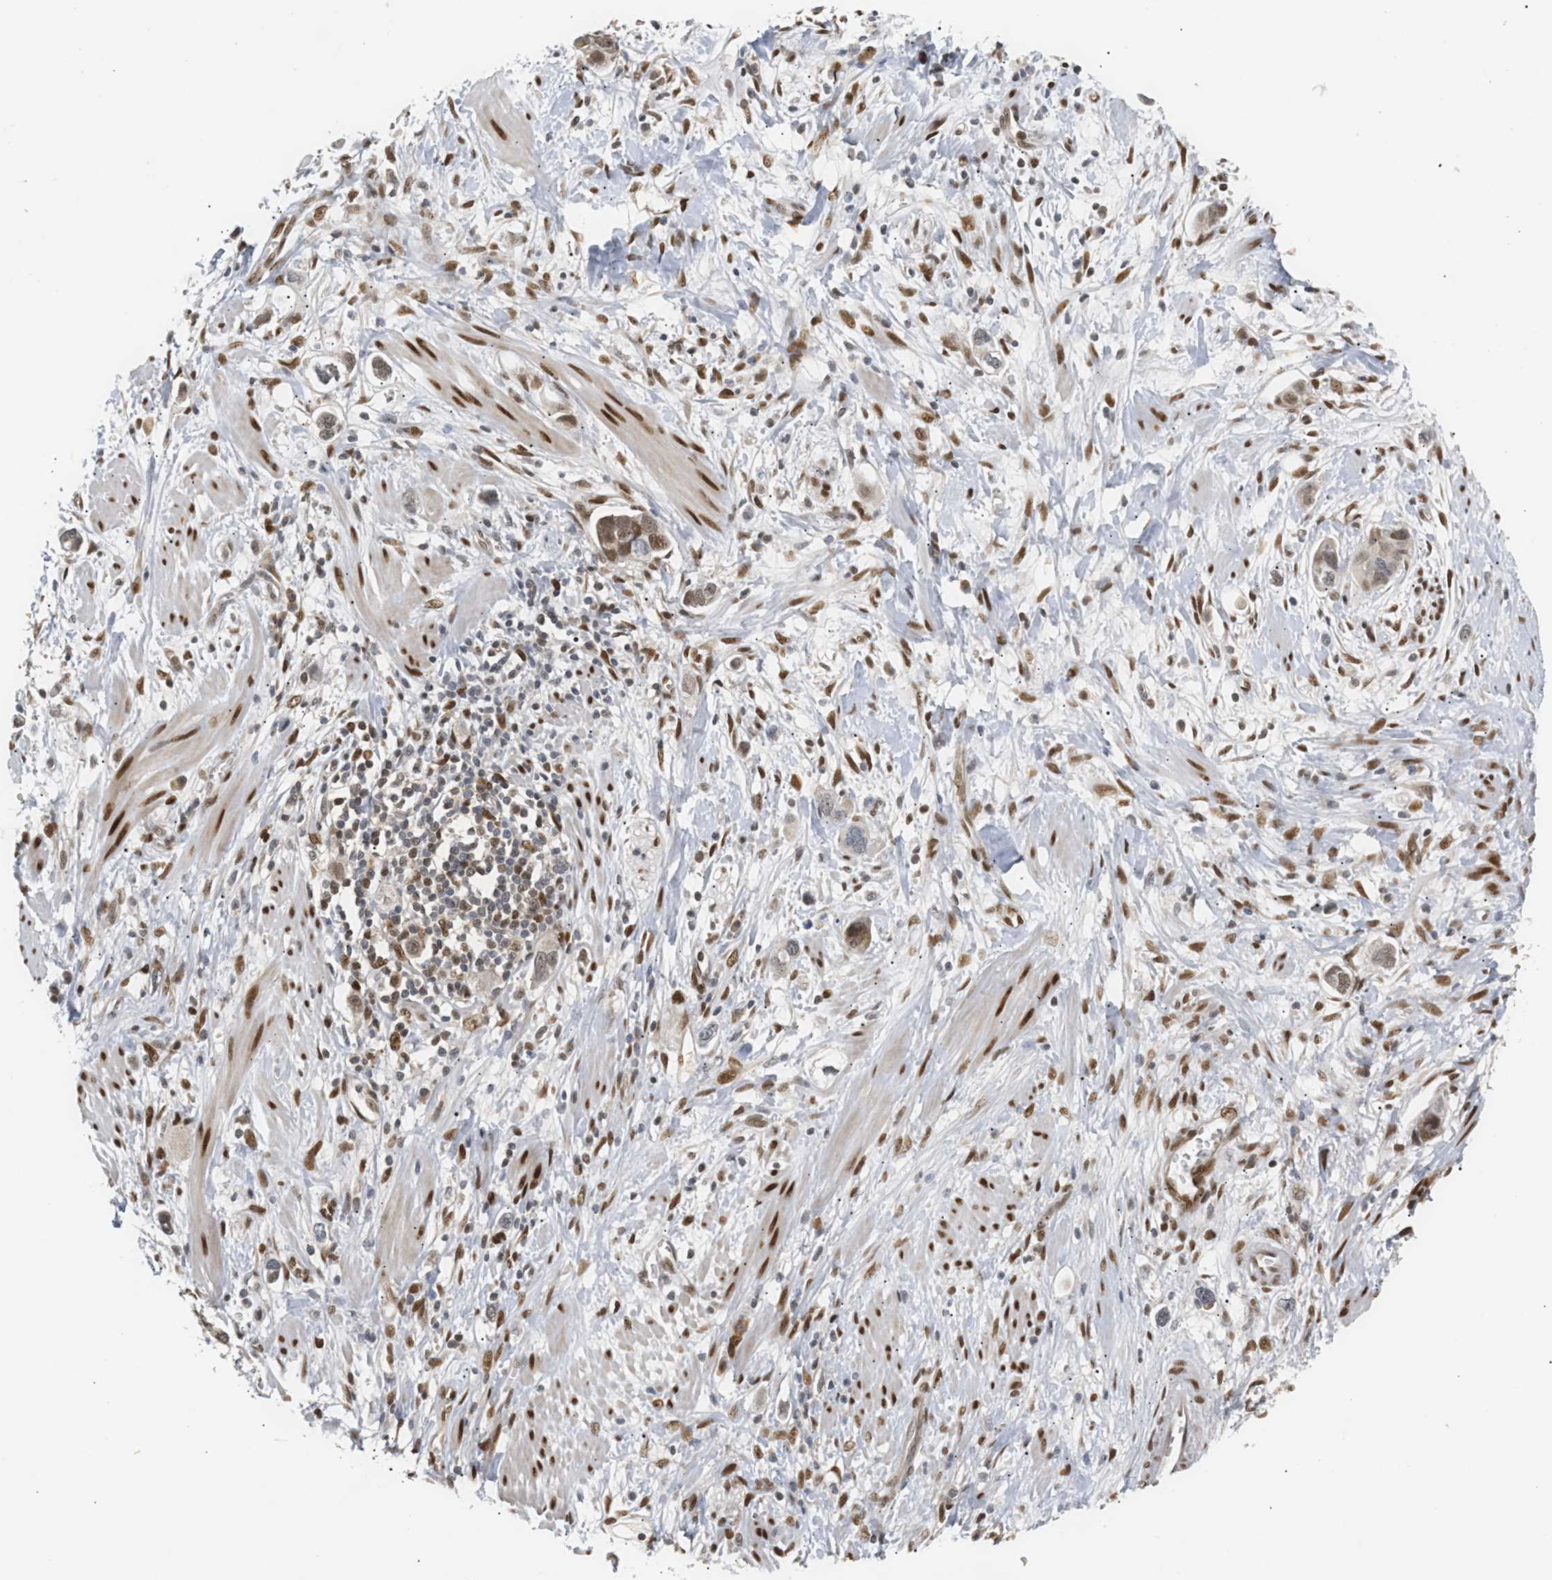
{"staining": {"intensity": "moderate", "quantity": "<25%", "location": "nuclear"}, "tissue": "stomach cancer", "cell_type": "Tumor cells", "image_type": "cancer", "snomed": [{"axis": "morphology", "description": "Adenocarcinoma, NOS"}, {"axis": "topography", "description": "Stomach, lower"}], "caption": "Stomach cancer stained for a protein (brown) exhibits moderate nuclear positive expression in about <25% of tumor cells.", "gene": "SSBP2", "patient": {"sex": "female", "age": 93}}